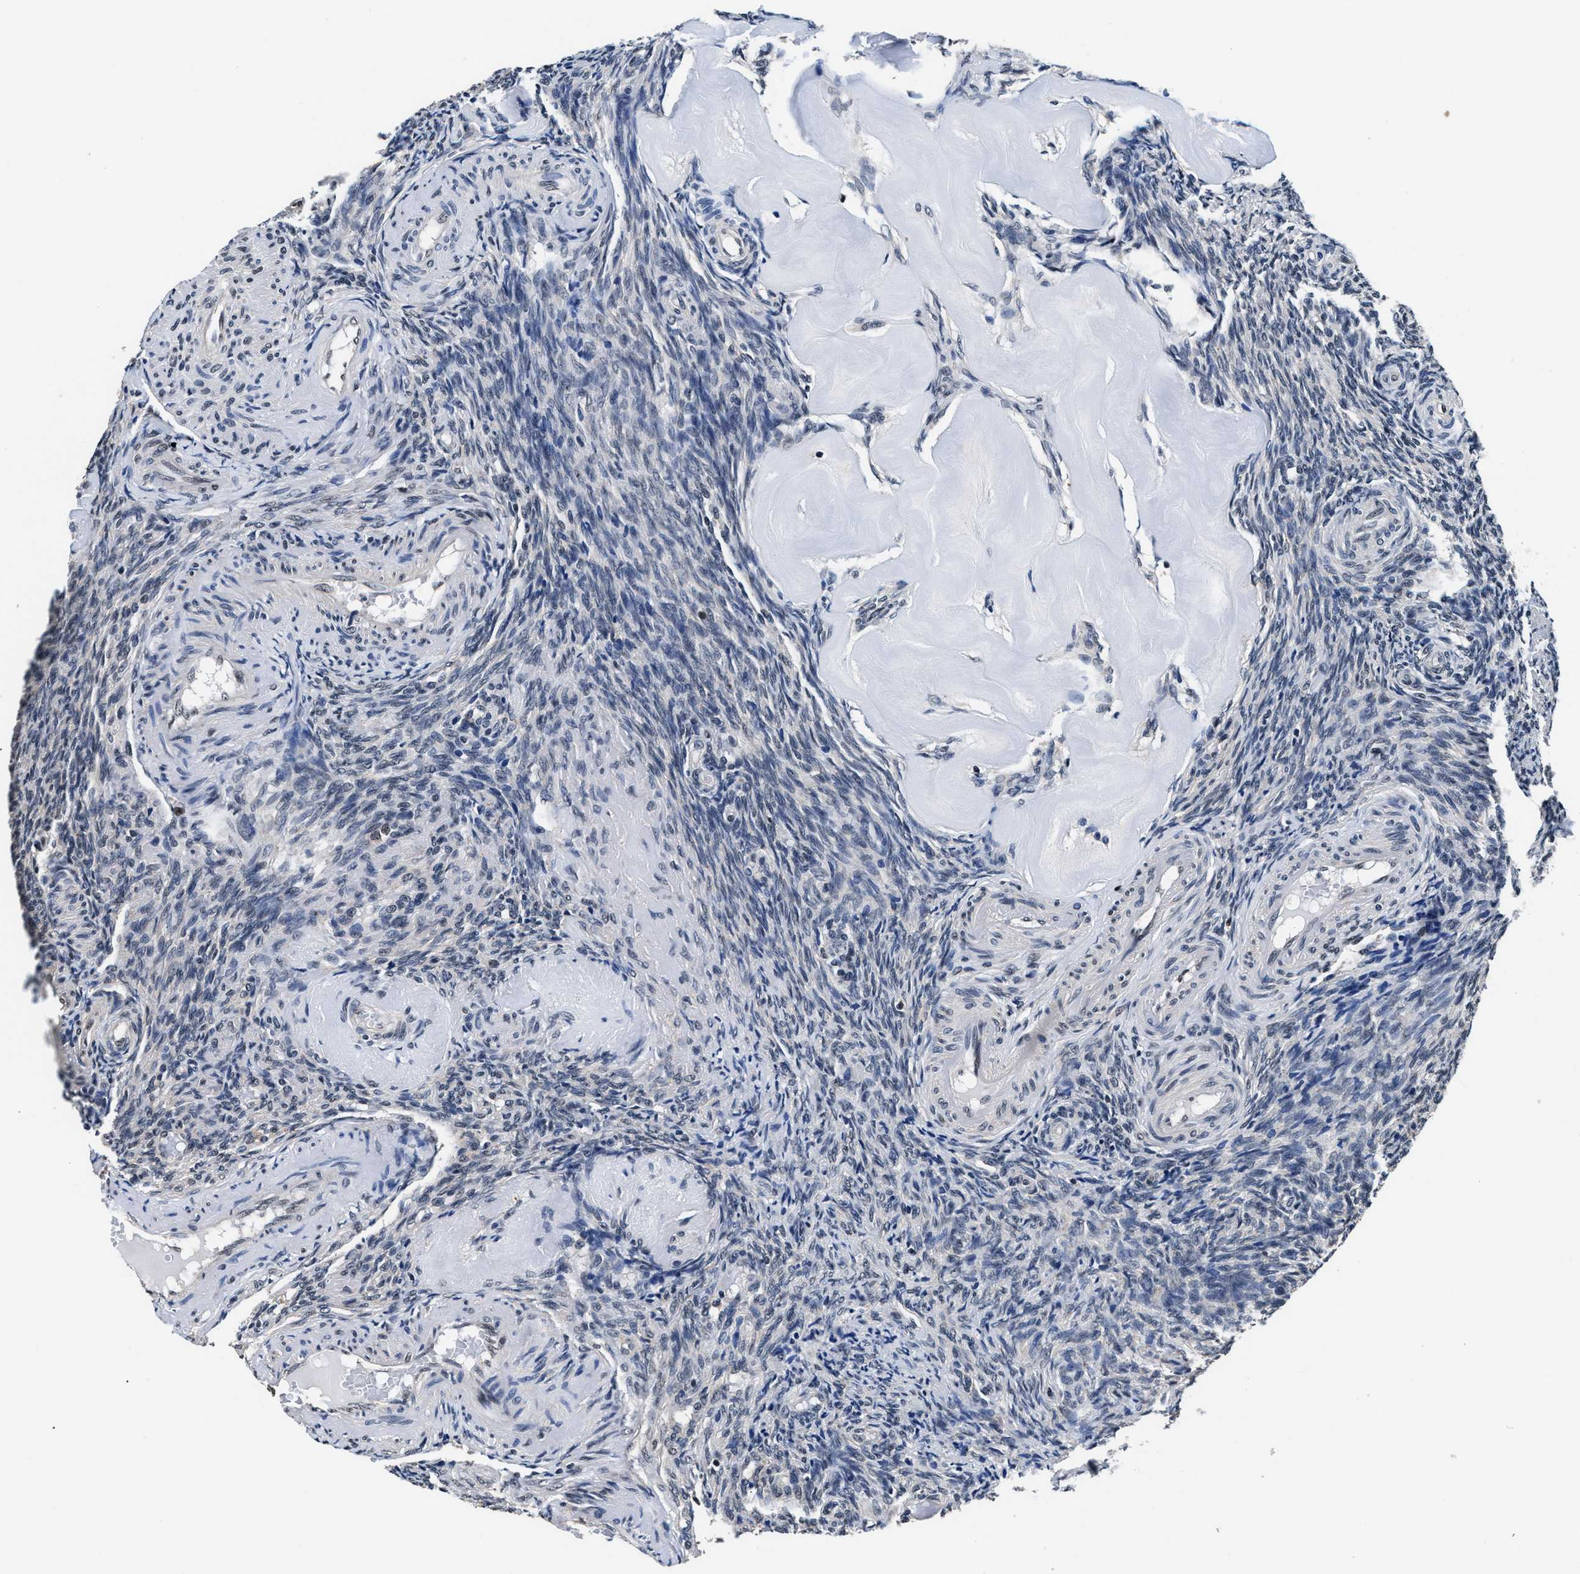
{"staining": {"intensity": "negative", "quantity": "none", "location": "none"}, "tissue": "ovary", "cell_type": "Ovarian stroma cells", "image_type": "normal", "snomed": [{"axis": "morphology", "description": "Normal tissue, NOS"}, {"axis": "topography", "description": "Ovary"}], "caption": "The micrograph reveals no staining of ovarian stroma cells in normal ovary. Nuclei are stained in blue.", "gene": "USP16", "patient": {"sex": "female", "age": 41}}